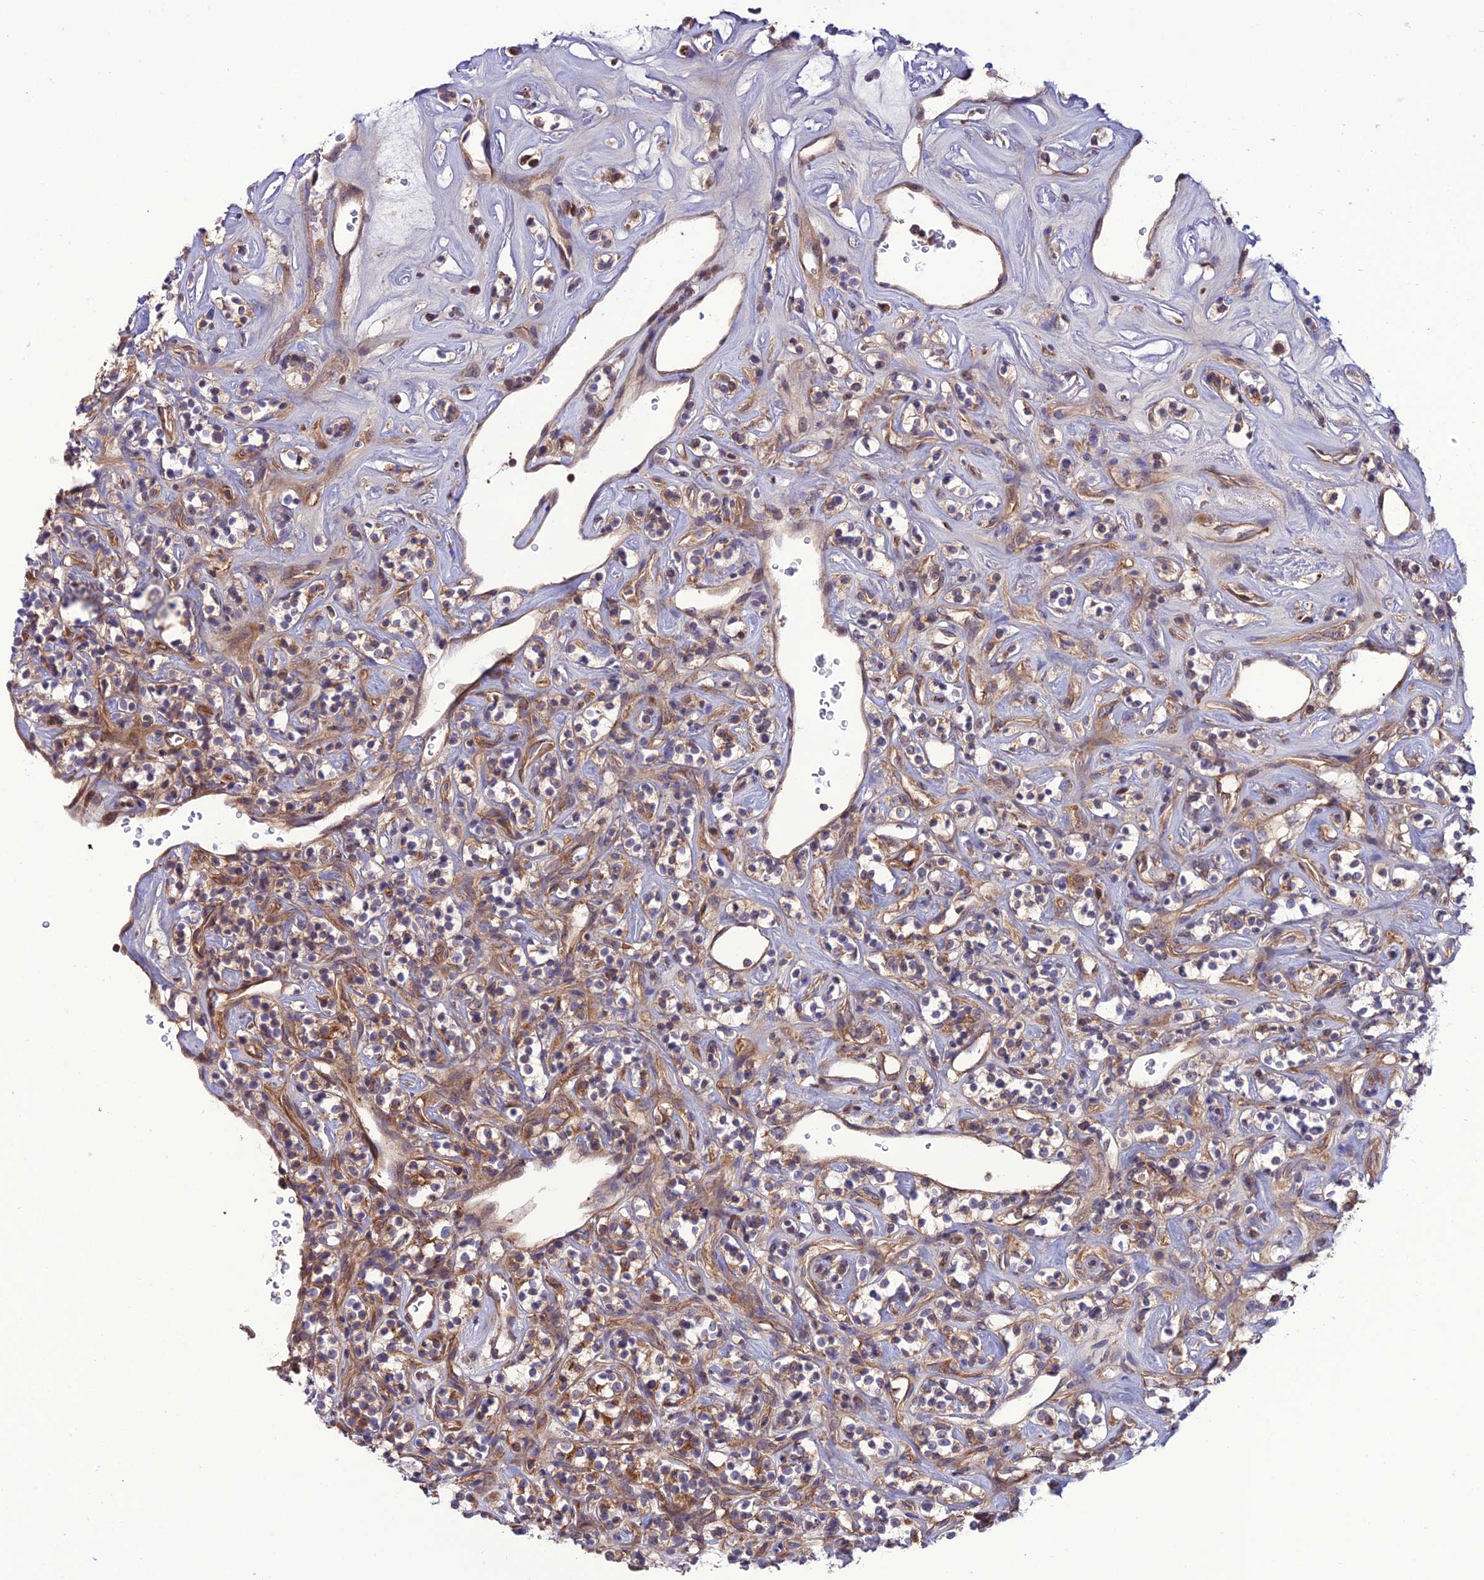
{"staining": {"intensity": "moderate", "quantity": "25%-75%", "location": "cytoplasmic/membranous"}, "tissue": "renal cancer", "cell_type": "Tumor cells", "image_type": "cancer", "snomed": [{"axis": "morphology", "description": "Adenocarcinoma, NOS"}, {"axis": "topography", "description": "Kidney"}], "caption": "Human adenocarcinoma (renal) stained with a brown dye demonstrates moderate cytoplasmic/membranous positive staining in approximately 25%-75% of tumor cells.", "gene": "PPIL3", "patient": {"sex": "male", "age": 77}}